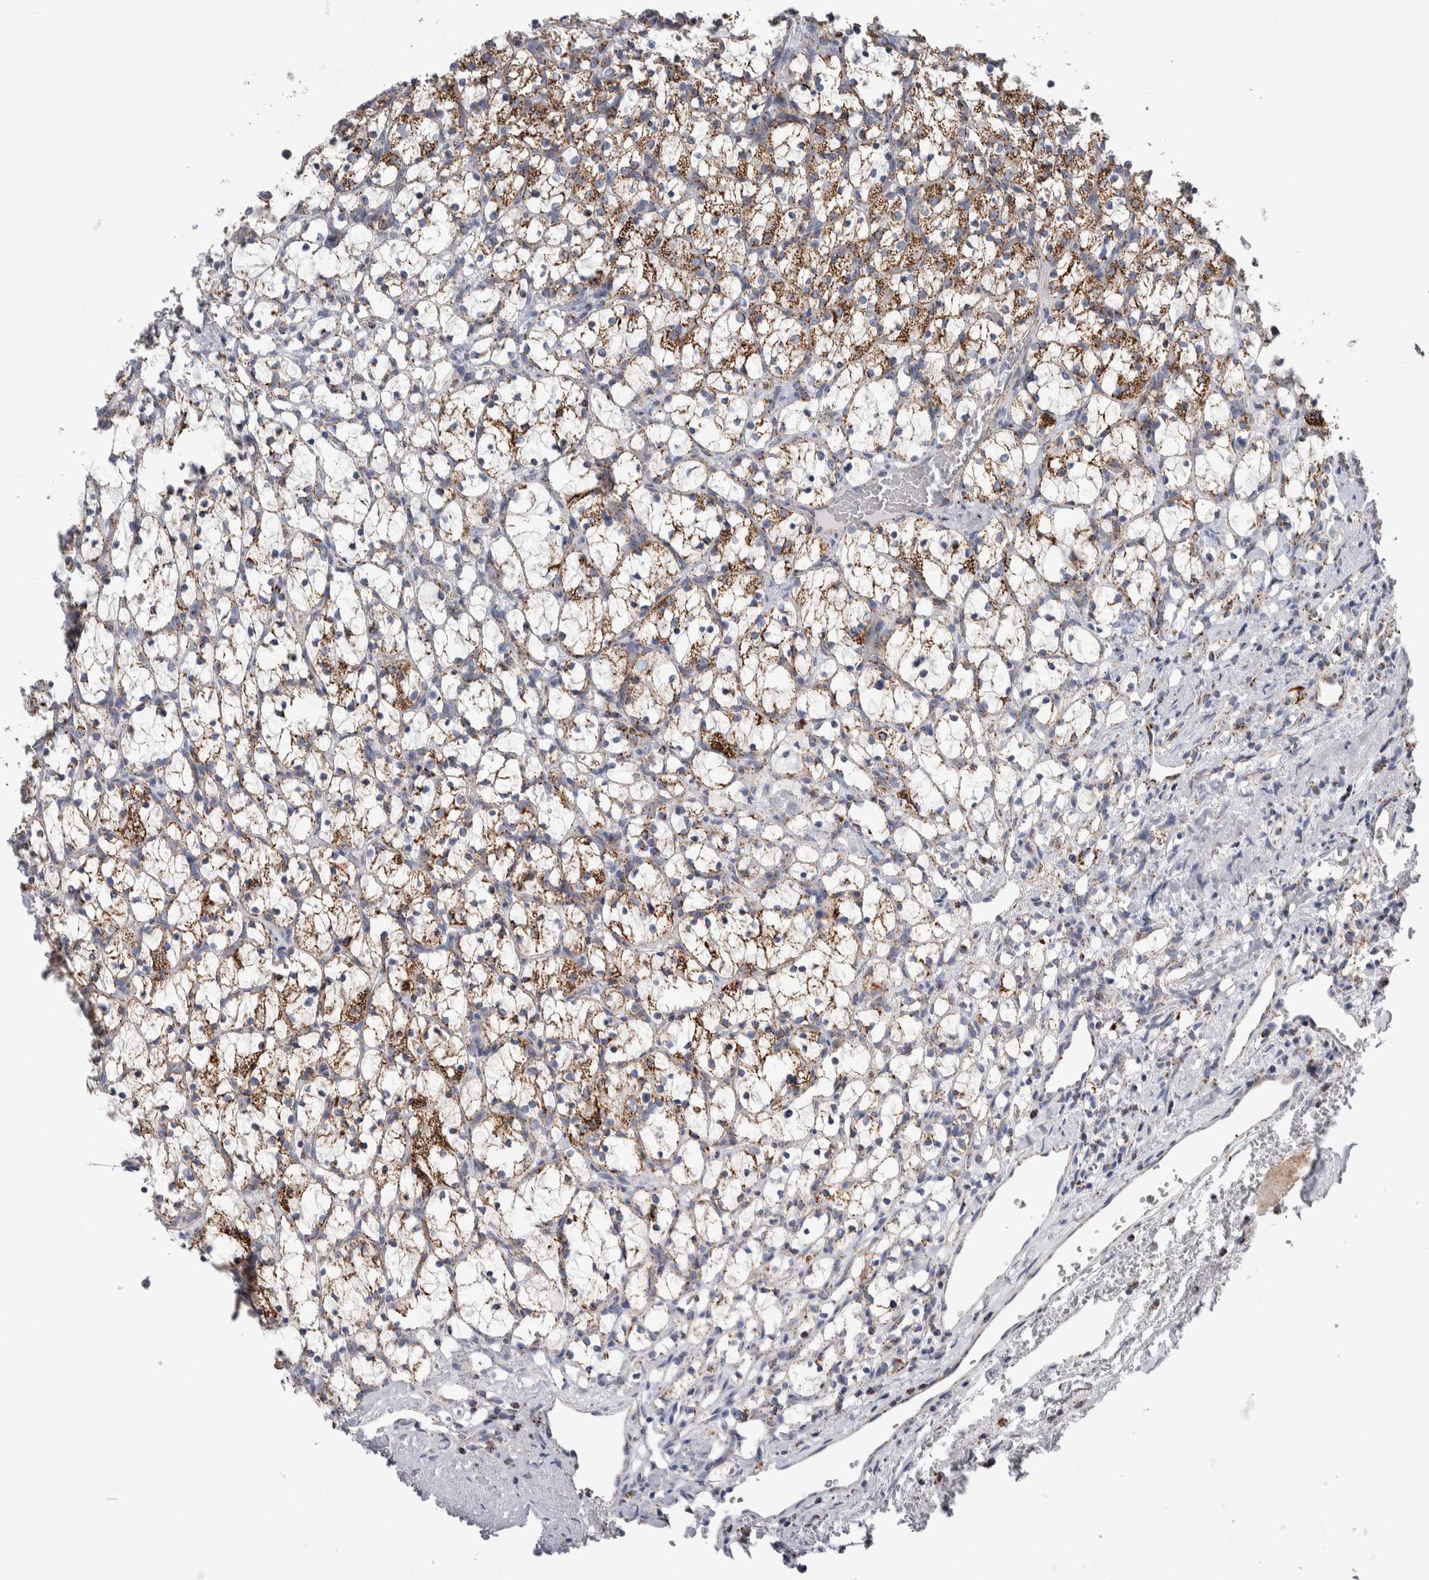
{"staining": {"intensity": "moderate", "quantity": ">75%", "location": "cytoplasmic/membranous"}, "tissue": "renal cancer", "cell_type": "Tumor cells", "image_type": "cancer", "snomed": [{"axis": "morphology", "description": "Adenocarcinoma, NOS"}, {"axis": "topography", "description": "Kidney"}], "caption": "IHC of human renal cancer (adenocarcinoma) displays medium levels of moderate cytoplasmic/membranous positivity in approximately >75% of tumor cells.", "gene": "ETFA", "patient": {"sex": "female", "age": 69}}